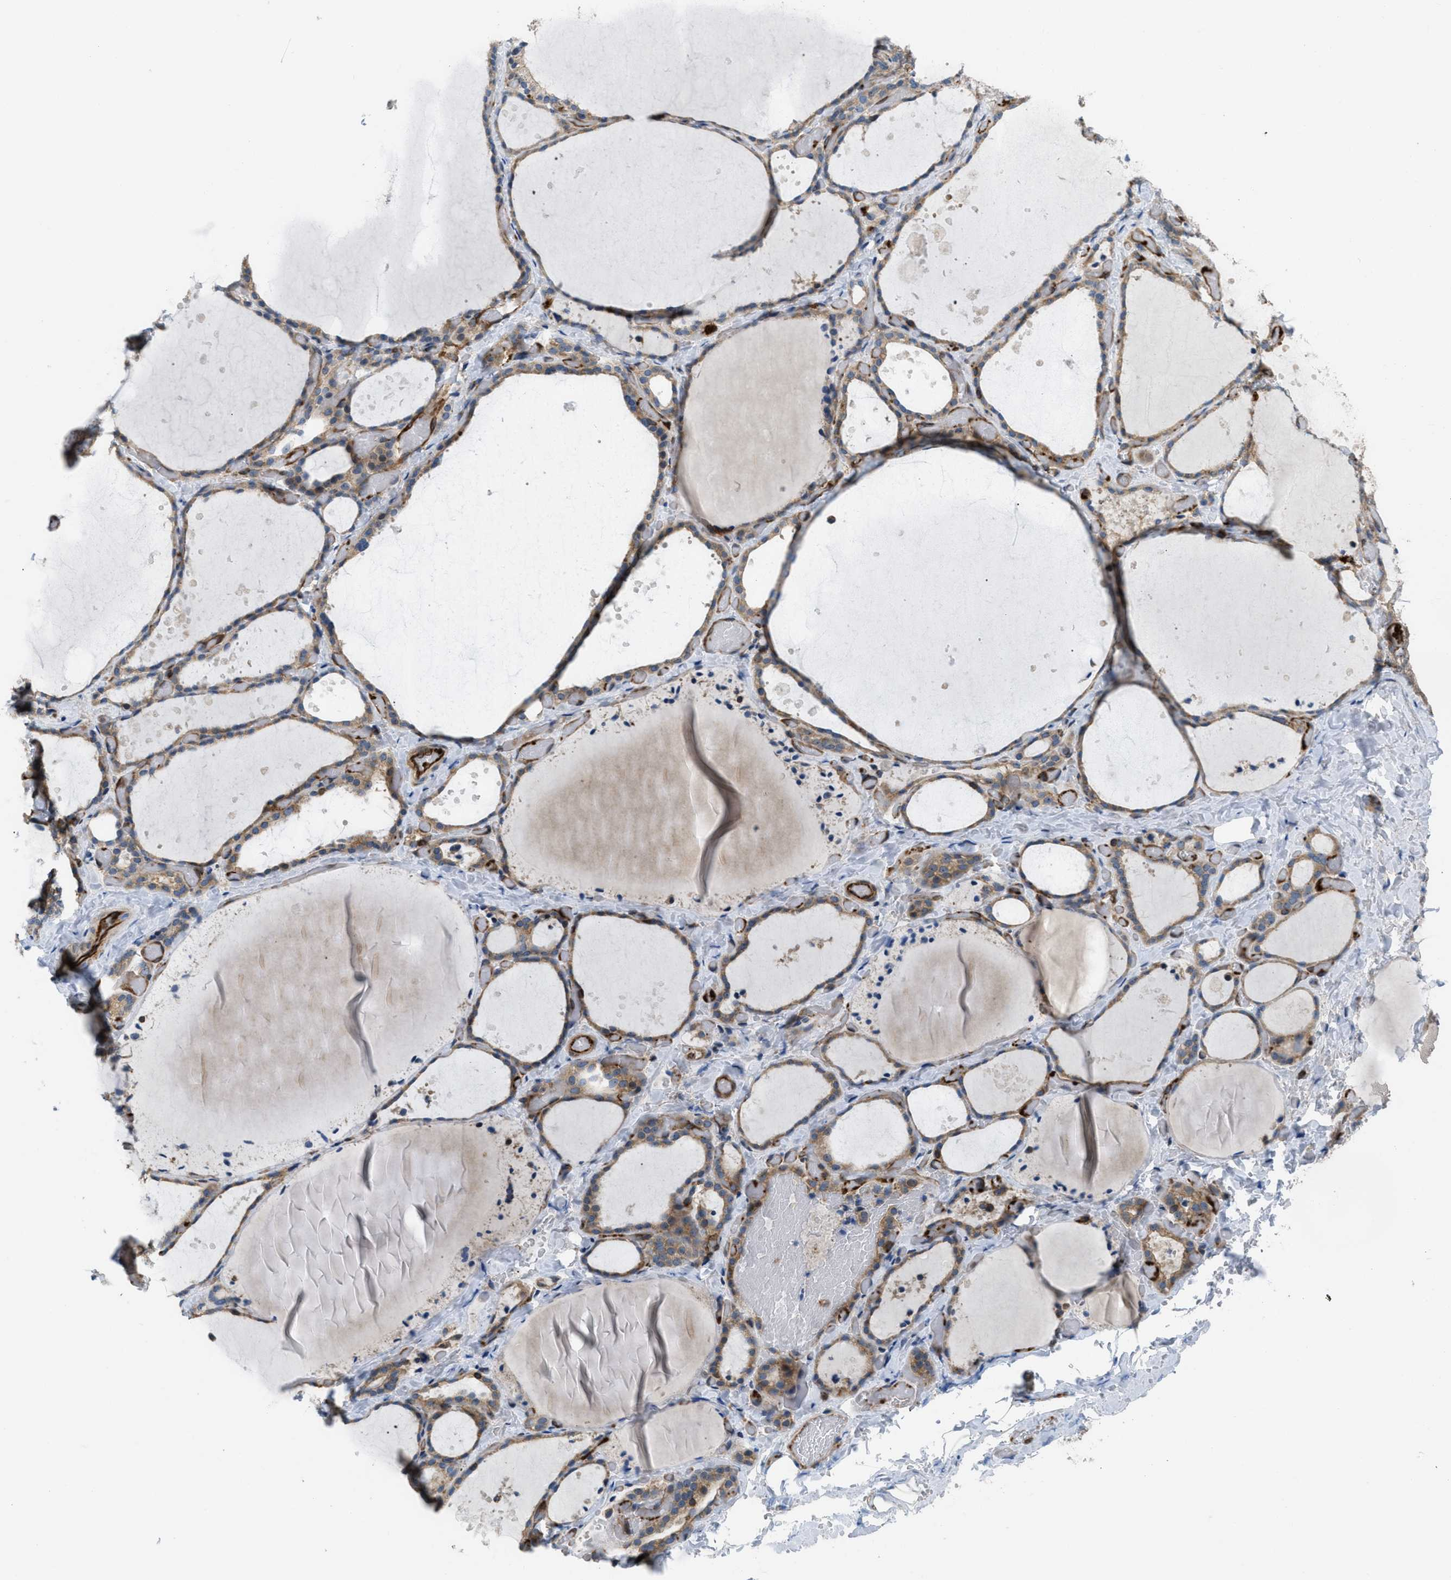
{"staining": {"intensity": "moderate", "quantity": ">75%", "location": "cytoplasmic/membranous"}, "tissue": "thyroid gland", "cell_type": "Glandular cells", "image_type": "normal", "snomed": [{"axis": "morphology", "description": "Normal tissue, NOS"}, {"axis": "topography", "description": "Thyroid gland"}], "caption": "Immunohistochemical staining of unremarkable thyroid gland reveals moderate cytoplasmic/membranous protein staining in about >75% of glandular cells. (DAB (3,3'-diaminobenzidine) = brown stain, brightfield microscopy at high magnification).", "gene": "ATP2A3", "patient": {"sex": "female", "age": 44}}